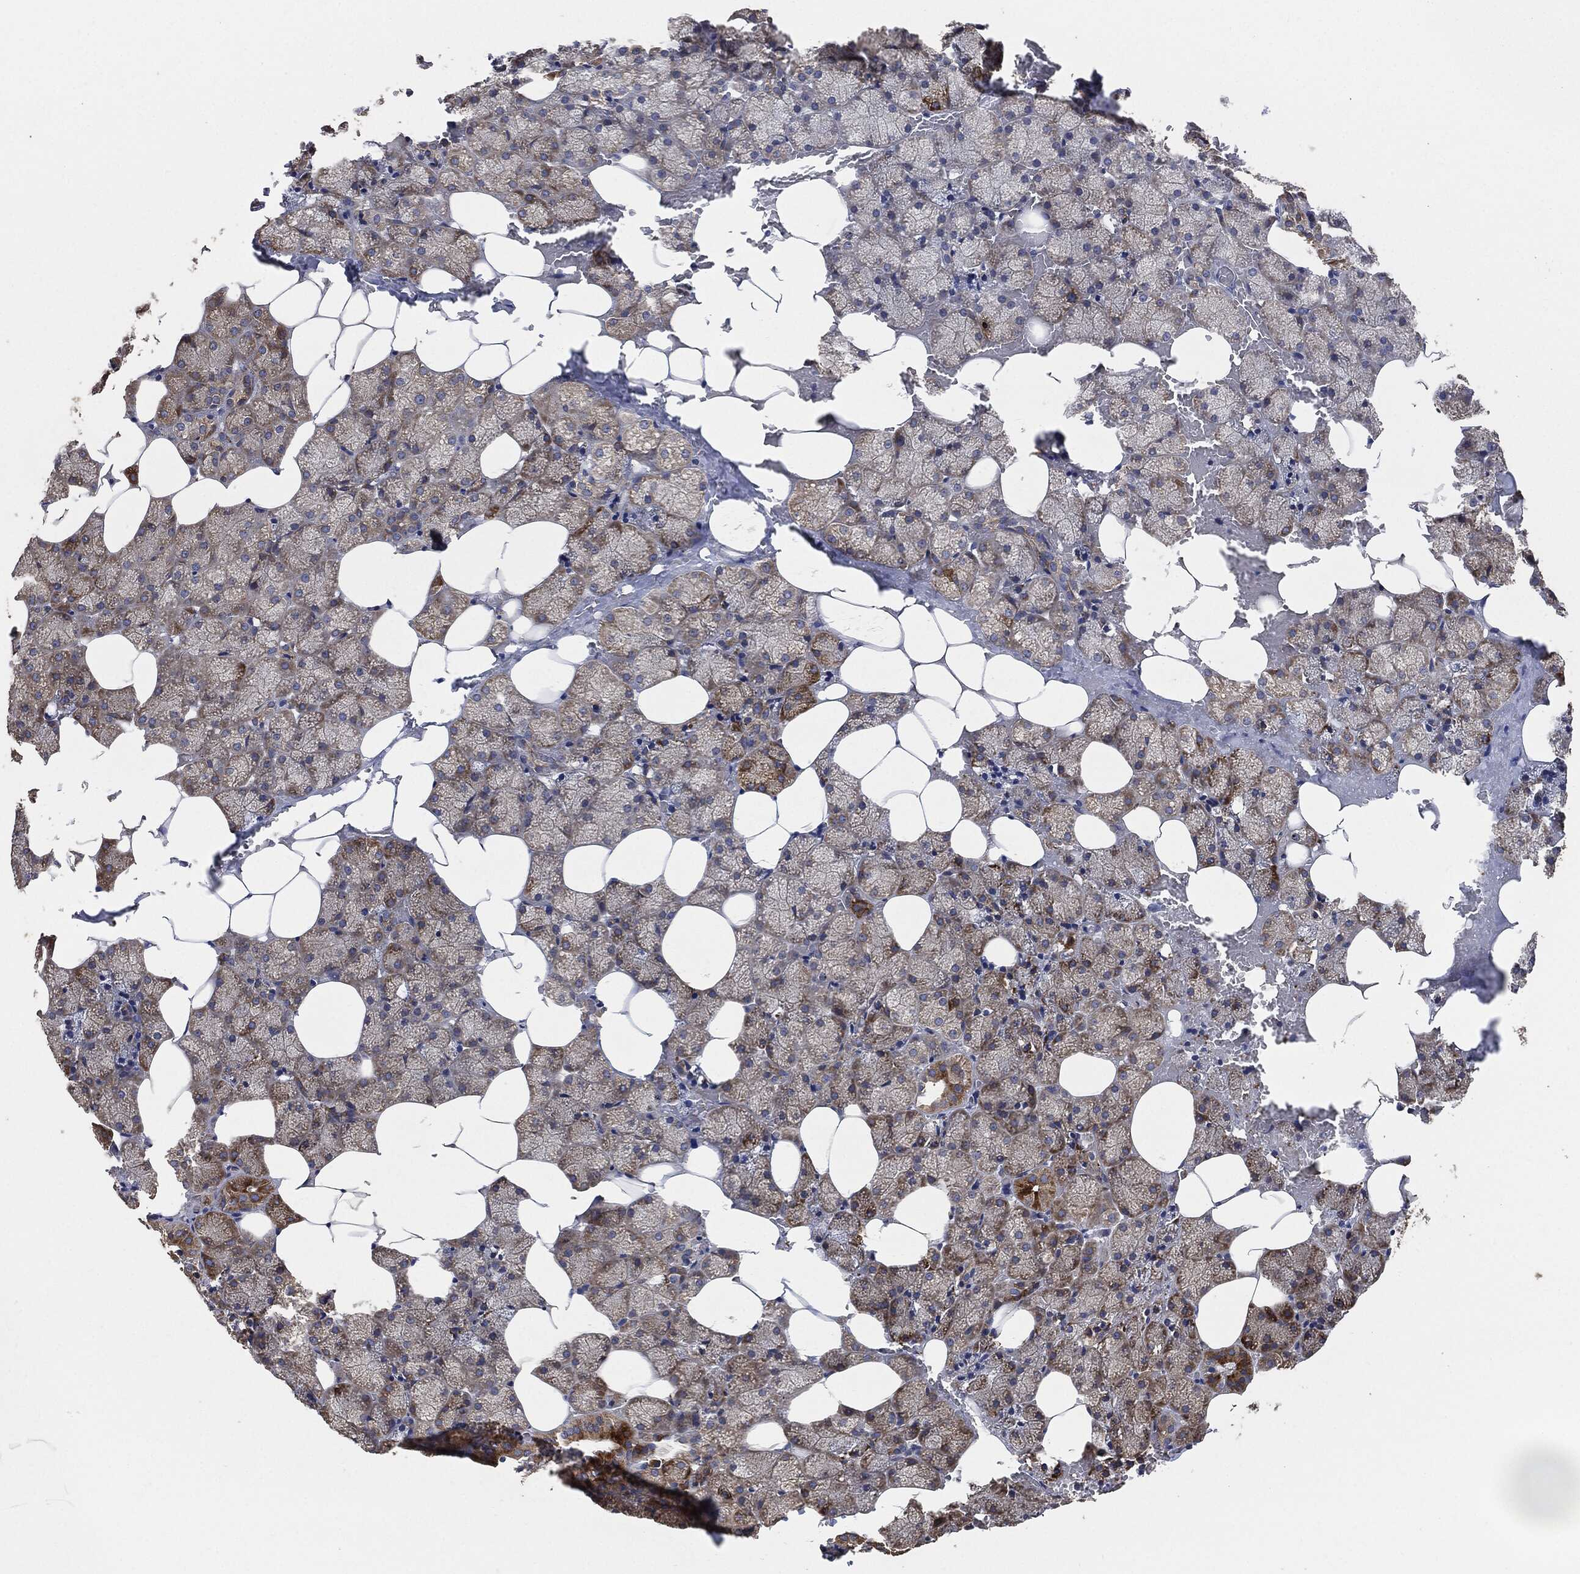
{"staining": {"intensity": "moderate", "quantity": "25%-75%", "location": "cytoplasmic/membranous"}, "tissue": "salivary gland", "cell_type": "Glandular cells", "image_type": "normal", "snomed": [{"axis": "morphology", "description": "Normal tissue, NOS"}, {"axis": "topography", "description": "Salivary gland"}], "caption": "The histopathology image displays immunohistochemical staining of normal salivary gland. There is moderate cytoplasmic/membranous expression is seen in about 25%-75% of glandular cells. (DAB (3,3'-diaminobenzidine) IHC, brown staining for protein, blue staining for nuclei).", "gene": "STK3", "patient": {"sex": "male", "age": 38}}